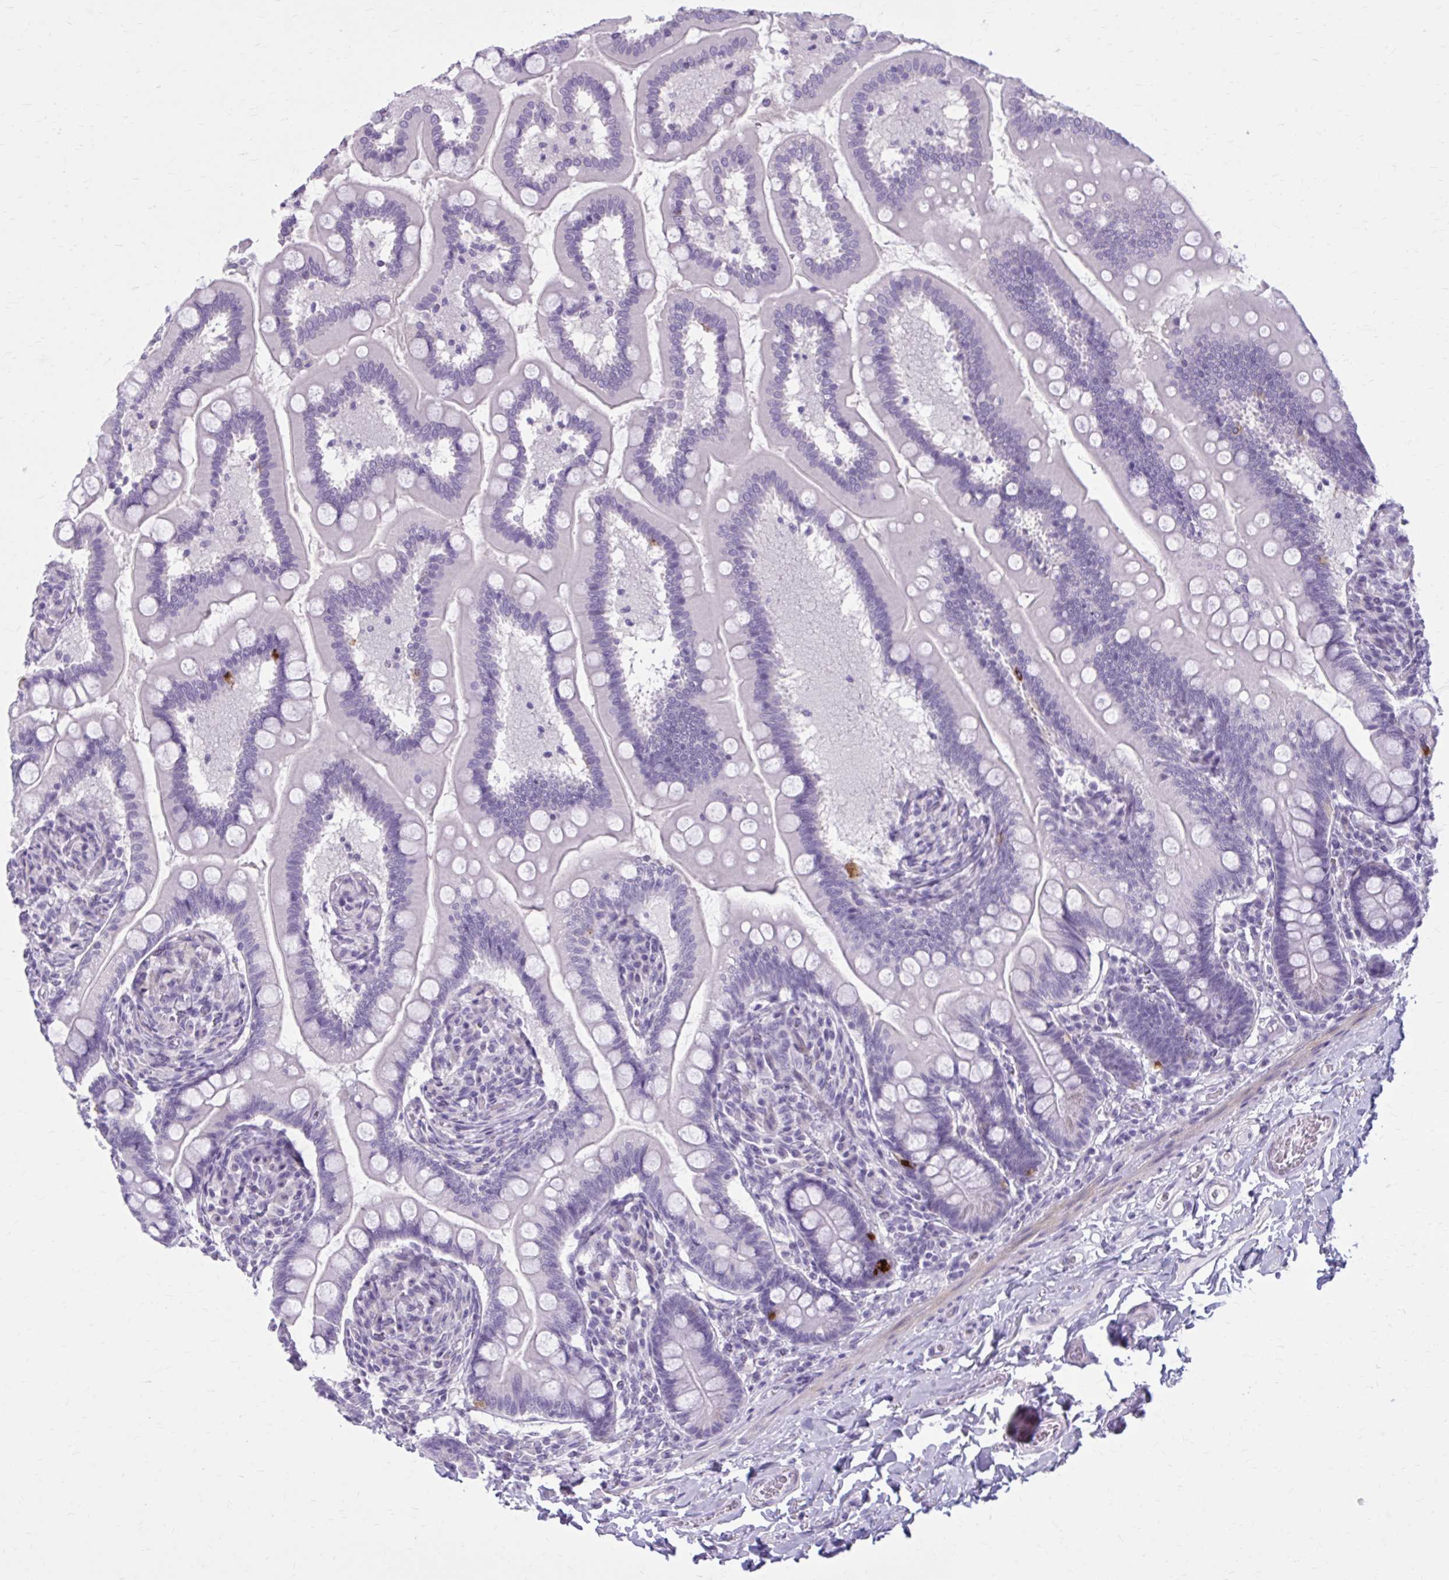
{"staining": {"intensity": "strong", "quantity": "<25%", "location": "cytoplasmic/membranous"}, "tissue": "small intestine", "cell_type": "Glandular cells", "image_type": "normal", "snomed": [{"axis": "morphology", "description": "Normal tissue, NOS"}, {"axis": "topography", "description": "Small intestine"}], "caption": "Brown immunohistochemical staining in normal small intestine displays strong cytoplasmic/membranous staining in approximately <25% of glandular cells.", "gene": "OR4B1", "patient": {"sex": "female", "age": 64}}